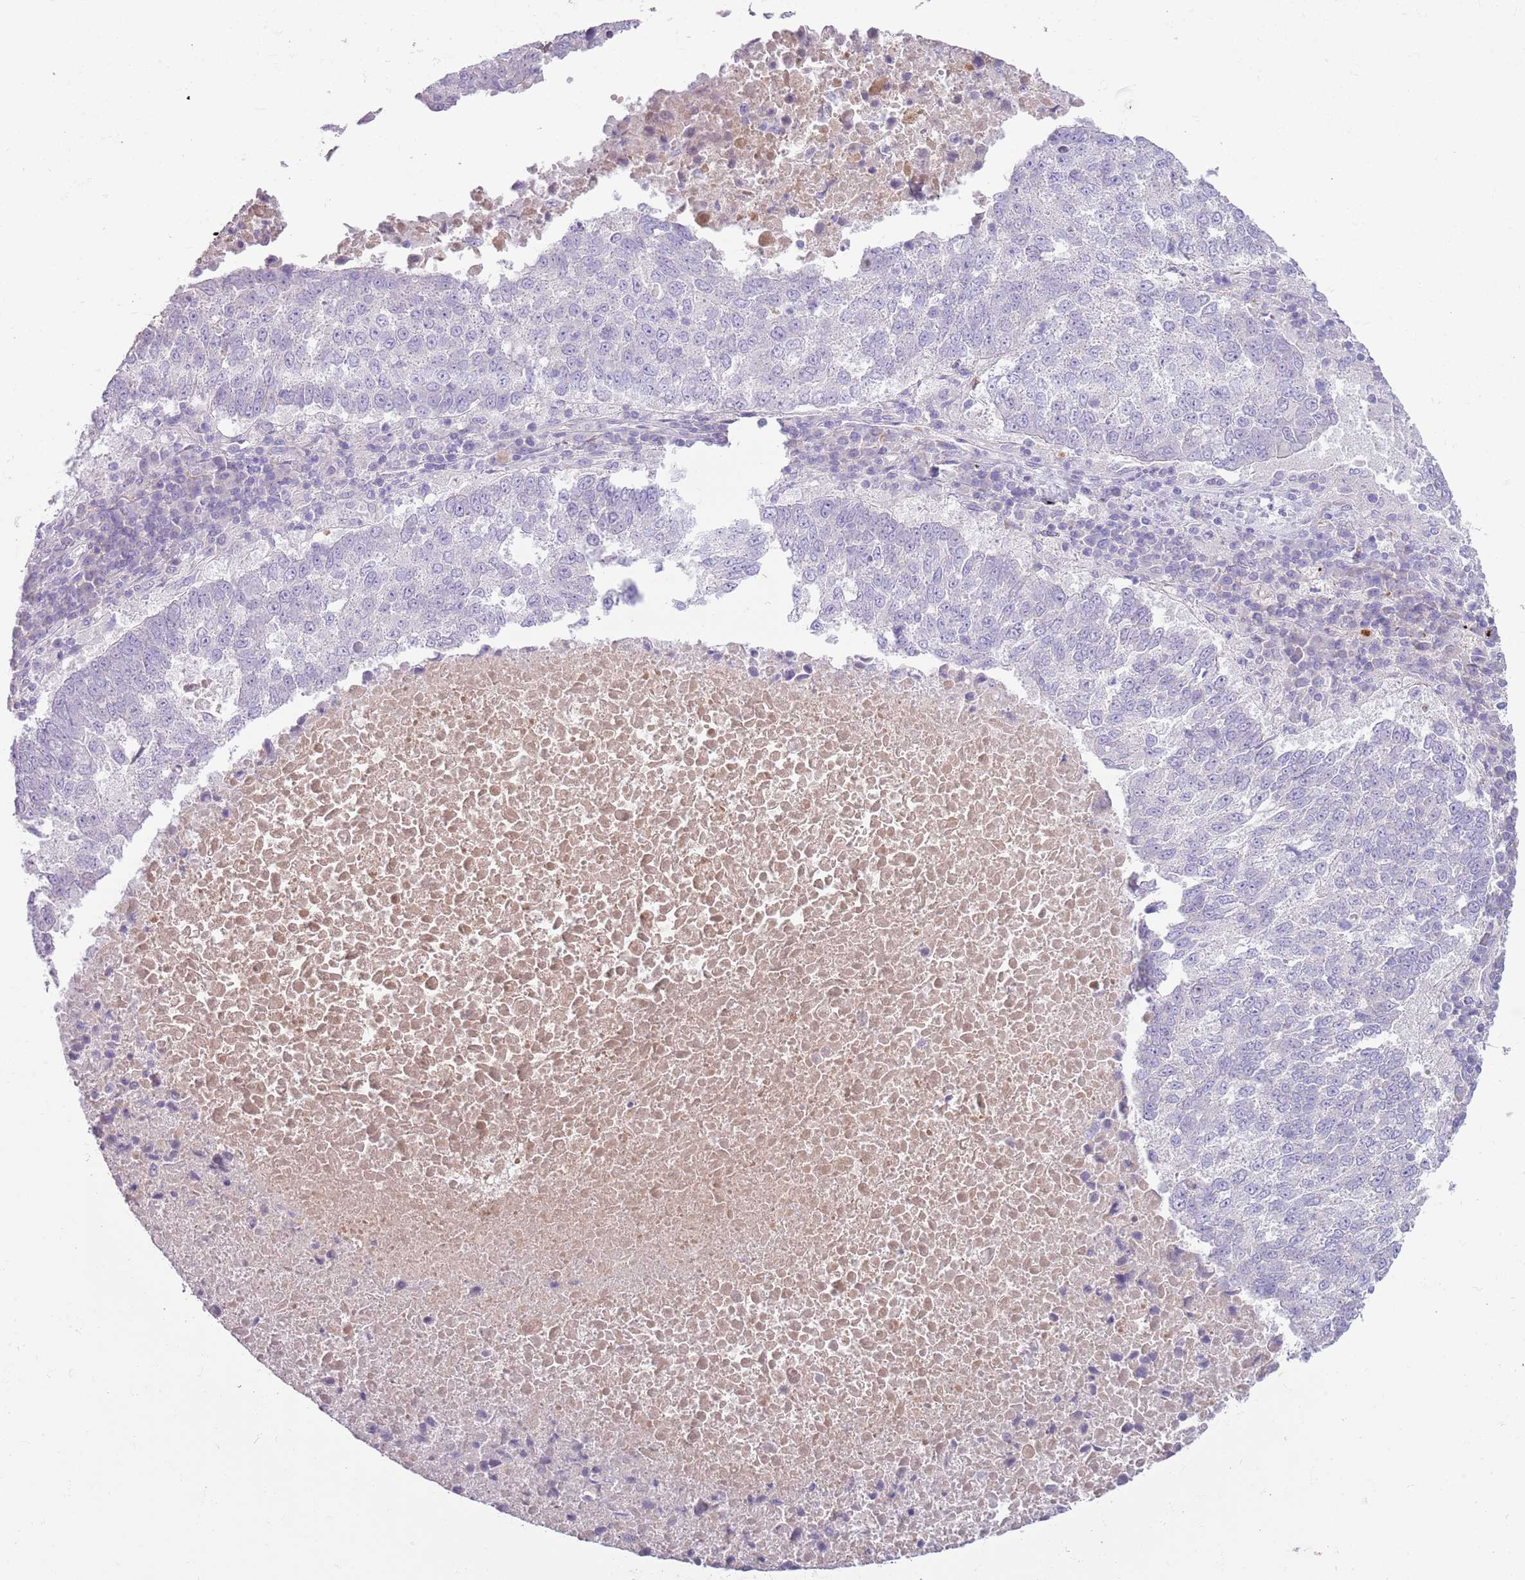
{"staining": {"intensity": "negative", "quantity": "none", "location": "none"}, "tissue": "lung cancer", "cell_type": "Tumor cells", "image_type": "cancer", "snomed": [{"axis": "morphology", "description": "Squamous cell carcinoma, NOS"}, {"axis": "topography", "description": "Lung"}], "caption": "Image shows no significant protein staining in tumor cells of lung squamous cell carcinoma. (Brightfield microscopy of DAB (3,3'-diaminobenzidine) immunohistochemistry (IHC) at high magnification).", "gene": "CFH", "patient": {"sex": "male", "age": 73}}